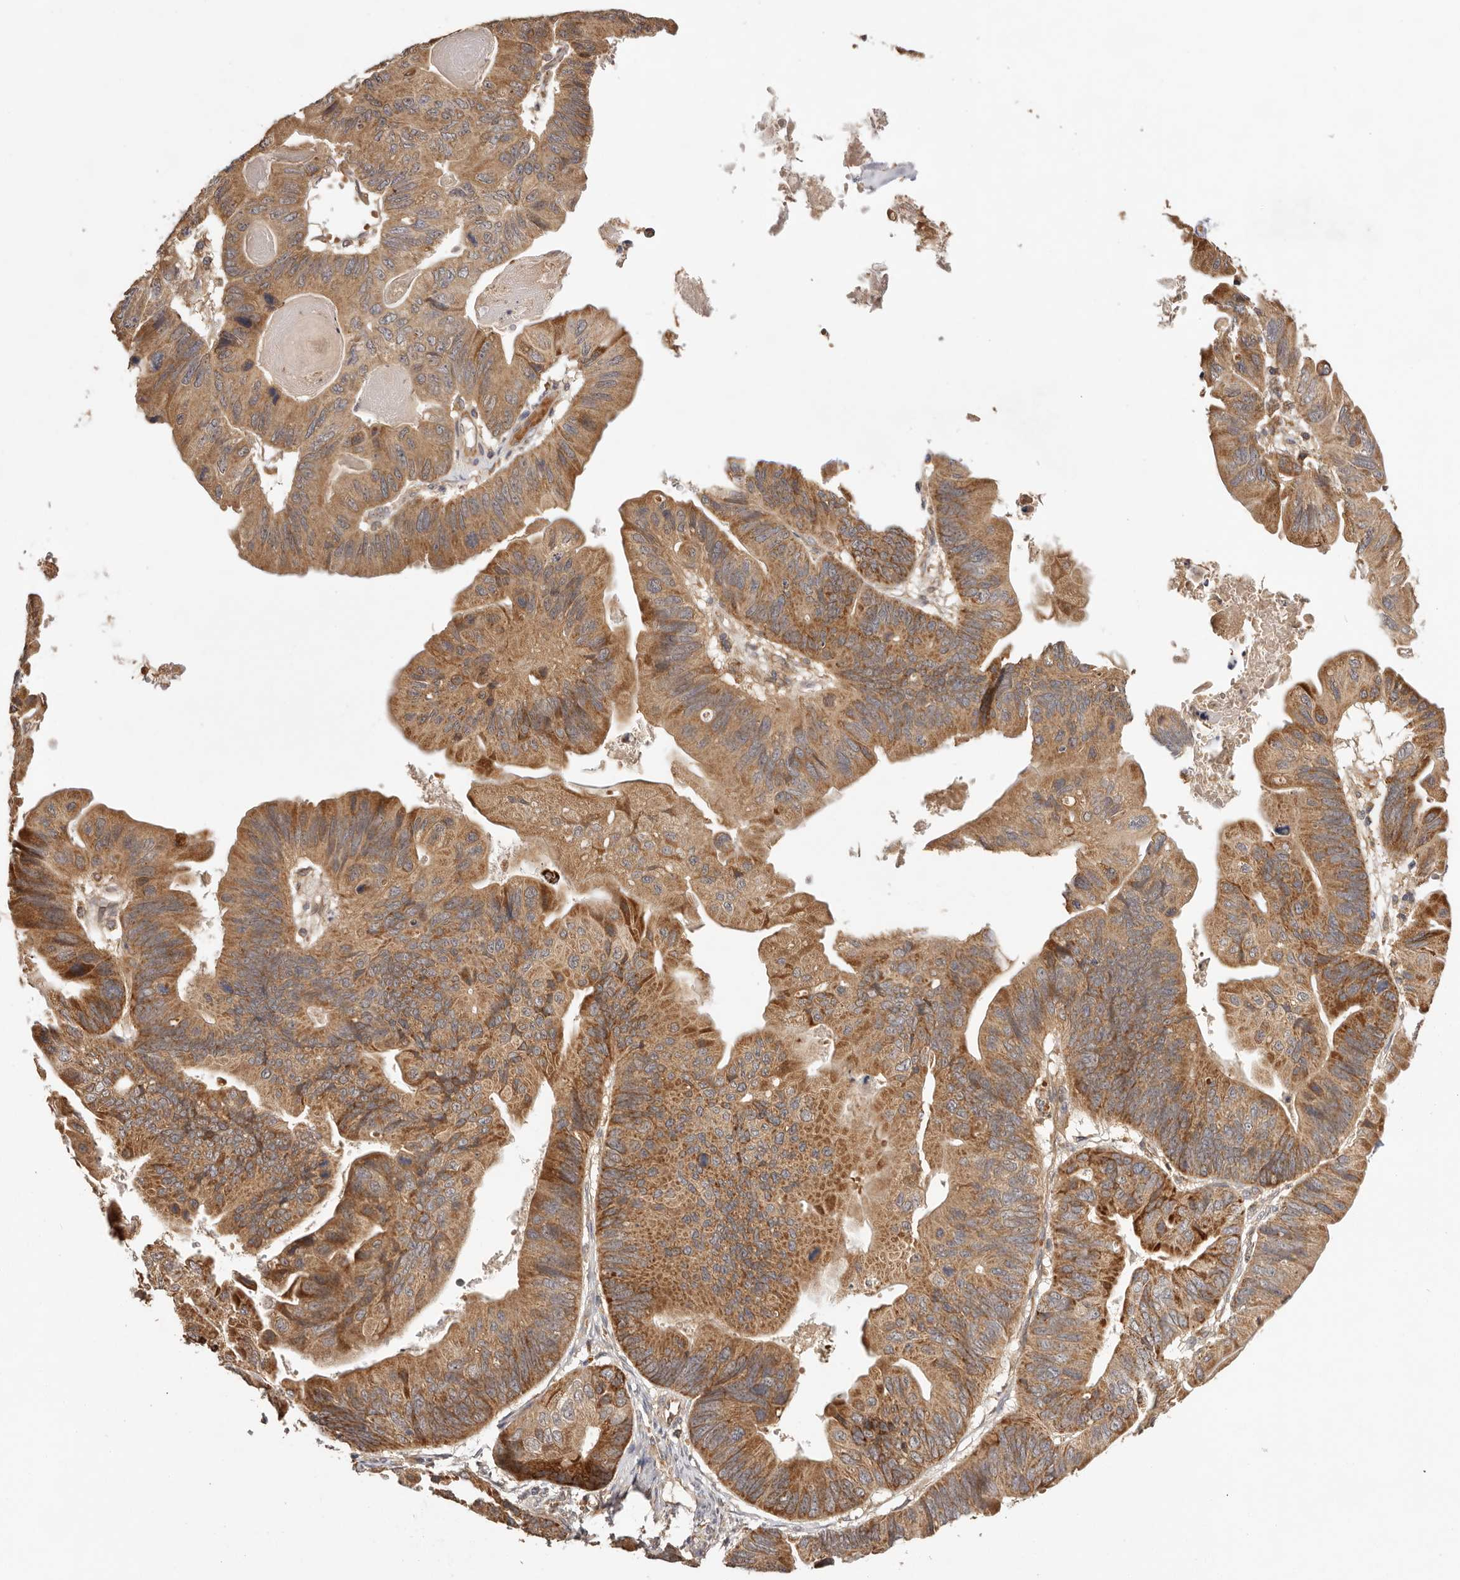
{"staining": {"intensity": "moderate", "quantity": ">75%", "location": "cytoplasmic/membranous"}, "tissue": "ovarian cancer", "cell_type": "Tumor cells", "image_type": "cancer", "snomed": [{"axis": "morphology", "description": "Cystadenocarcinoma, mucinous, NOS"}, {"axis": "topography", "description": "Ovary"}], "caption": "Mucinous cystadenocarcinoma (ovarian) was stained to show a protein in brown. There is medium levels of moderate cytoplasmic/membranous staining in approximately >75% of tumor cells.", "gene": "UBR2", "patient": {"sex": "female", "age": 61}}